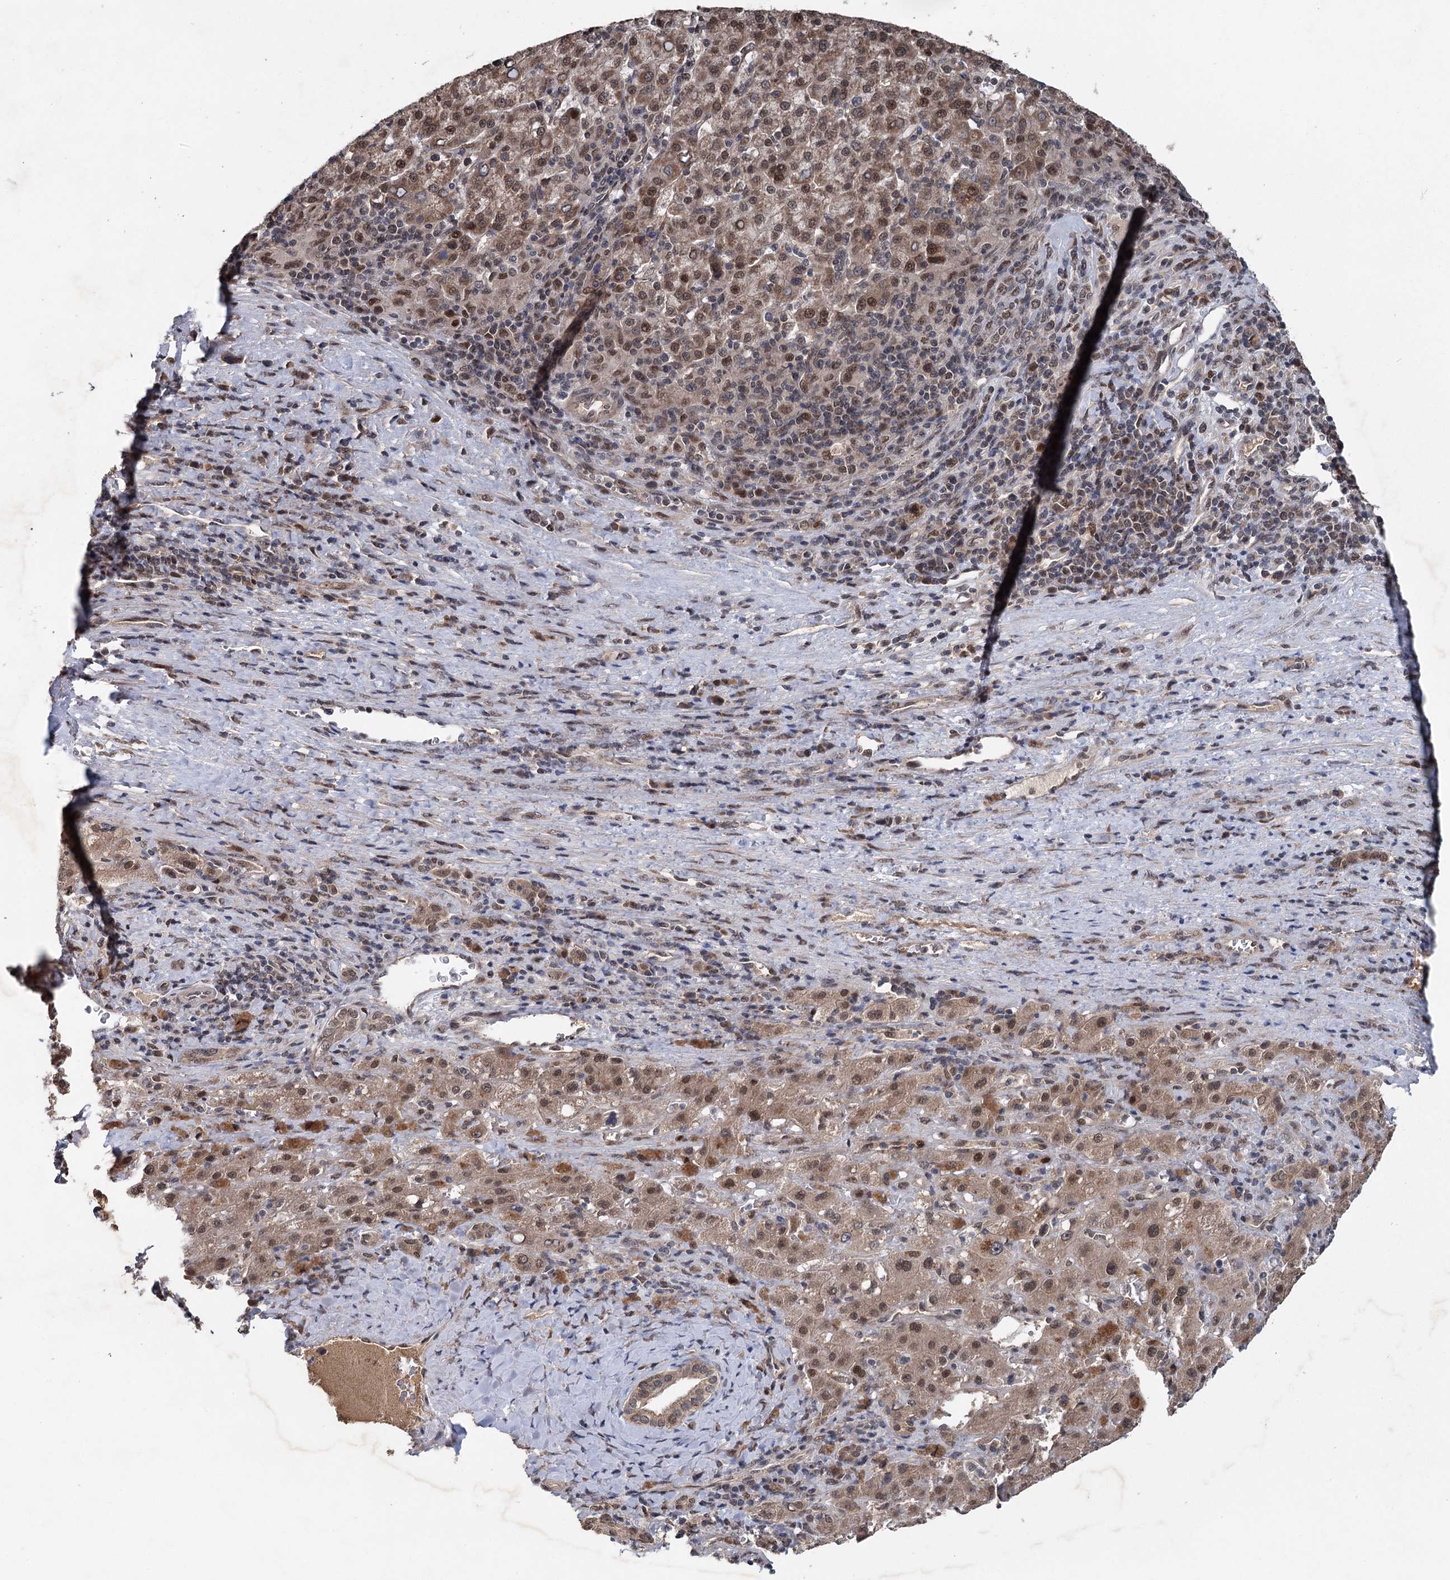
{"staining": {"intensity": "moderate", "quantity": ">75%", "location": "cytoplasmic/membranous,nuclear"}, "tissue": "liver cancer", "cell_type": "Tumor cells", "image_type": "cancer", "snomed": [{"axis": "morphology", "description": "Carcinoma, Hepatocellular, NOS"}, {"axis": "topography", "description": "Liver"}], "caption": "Approximately >75% of tumor cells in liver cancer show moderate cytoplasmic/membranous and nuclear protein expression as visualized by brown immunohistochemical staining.", "gene": "MYG1", "patient": {"sex": "female", "age": 58}}